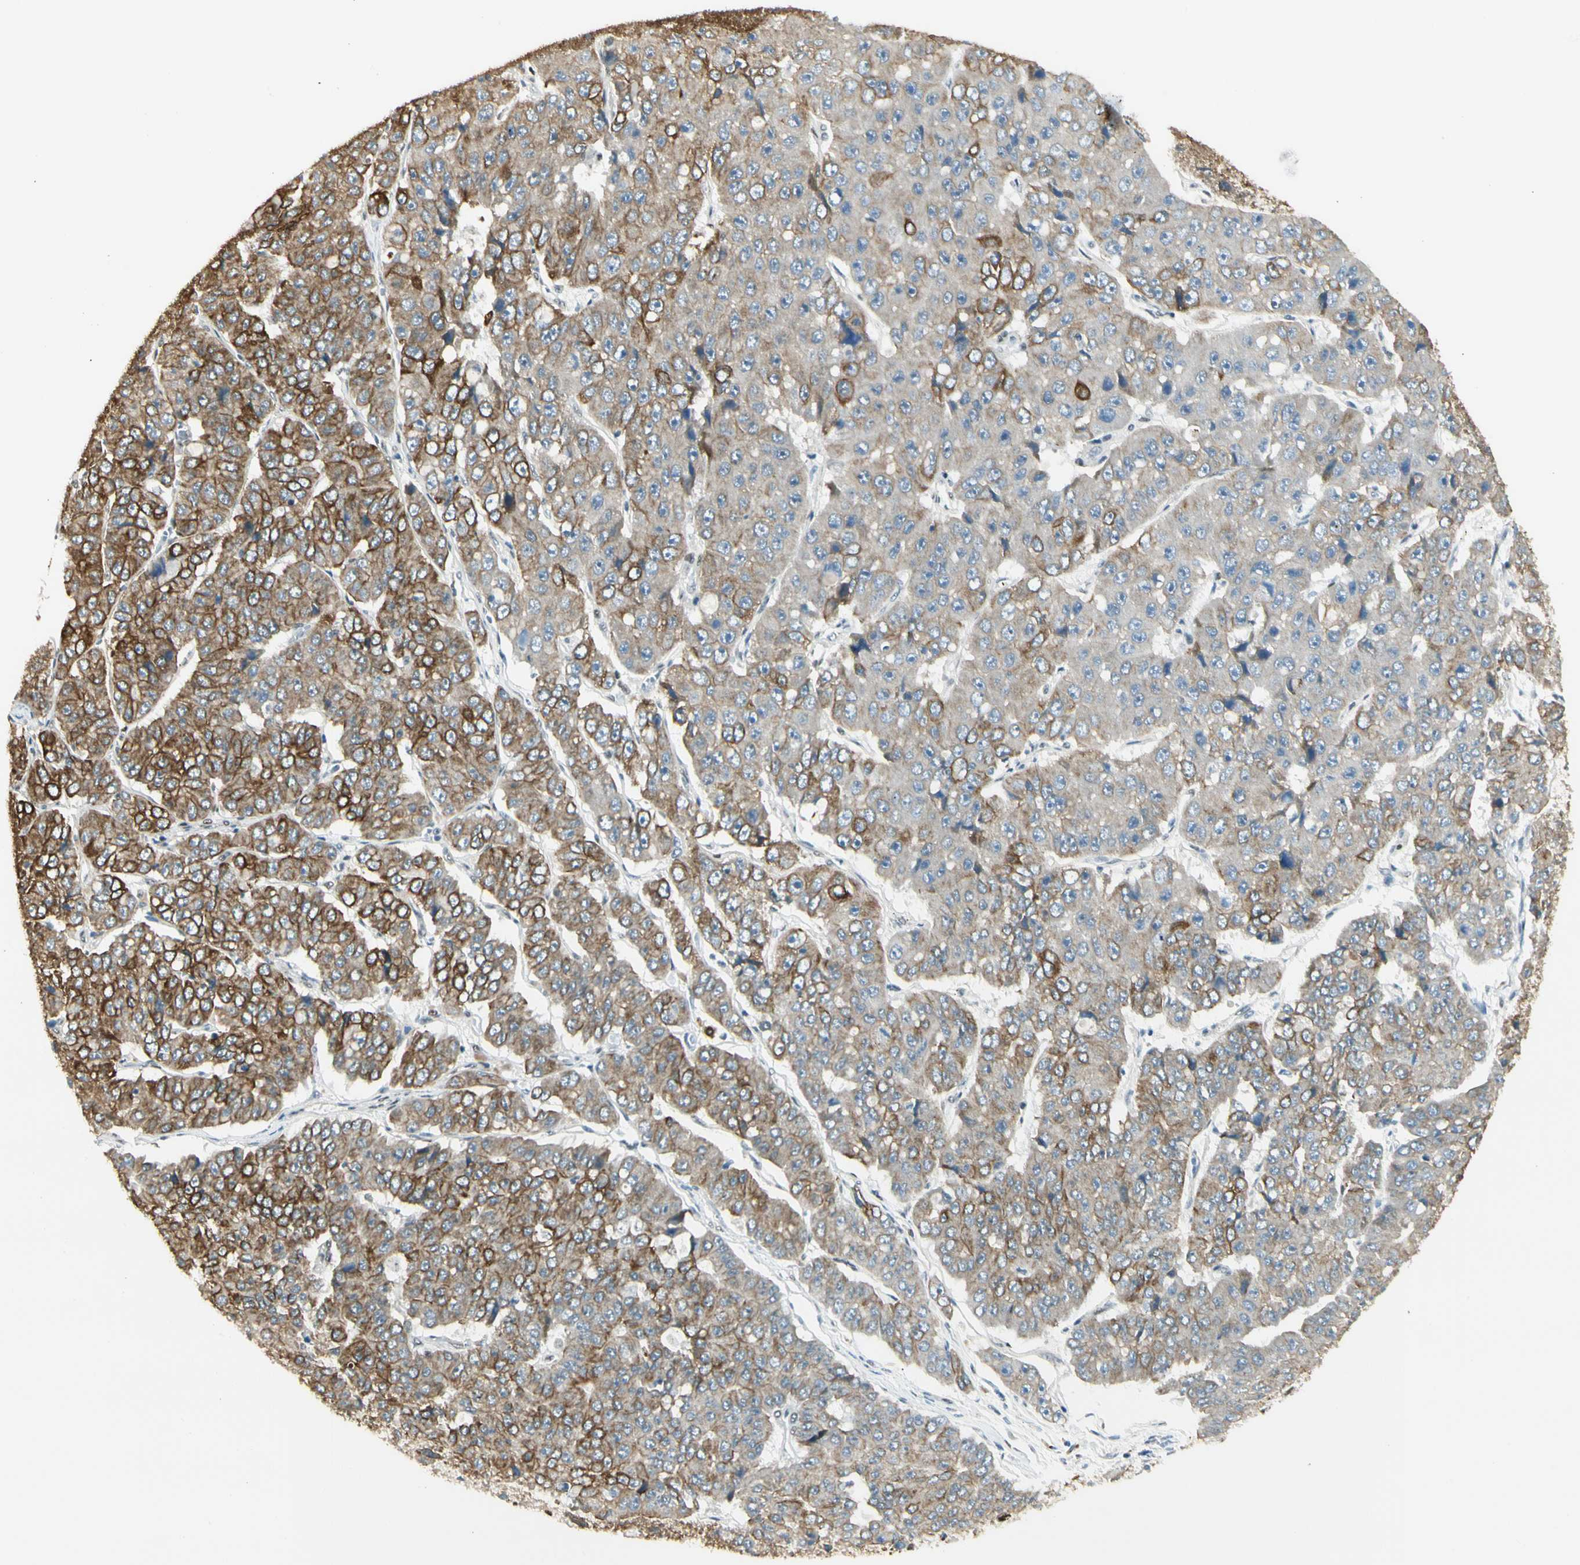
{"staining": {"intensity": "strong", "quantity": ">75%", "location": "cytoplasmic/membranous"}, "tissue": "pancreatic cancer", "cell_type": "Tumor cells", "image_type": "cancer", "snomed": [{"axis": "morphology", "description": "Adenocarcinoma, NOS"}, {"axis": "topography", "description": "Pancreas"}], "caption": "DAB (3,3'-diaminobenzidine) immunohistochemical staining of pancreatic adenocarcinoma reveals strong cytoplasmic/membranous protein expression in about >75% of tumor cells. (brown staining indicates protein expression, while blue staining denotes nuclei).", "gene": "ATXN1", "patient": {"sex": "male", "age": 50}}